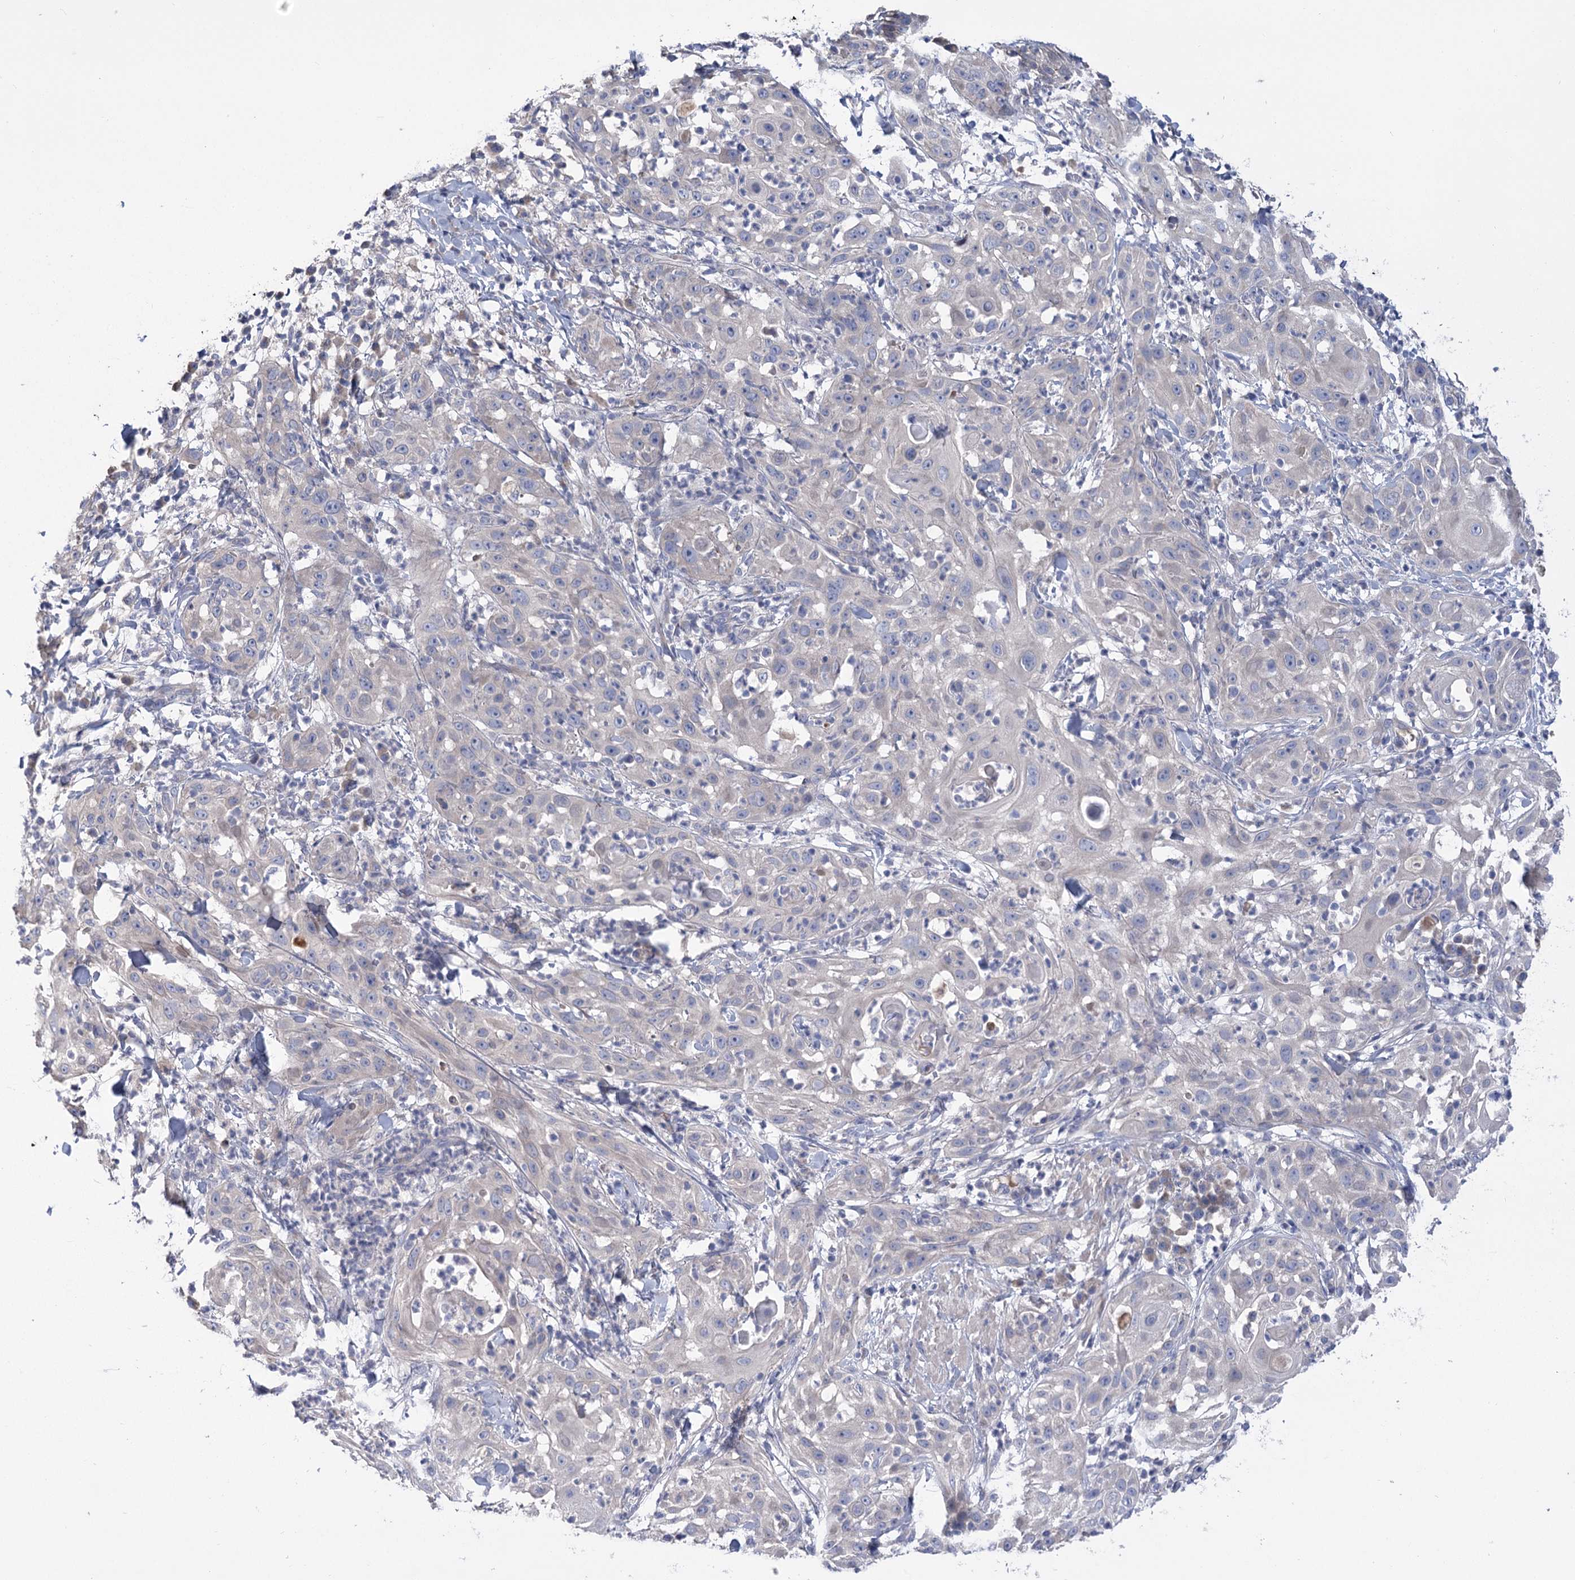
{"staining": {"intensity": "negative", "quantity": "none", "location": "none"}, "tissue": "skin cancer", "cell_type": "Tumor cells", "image_type": "cancer", "snomed": [{"axis": "morphology", "description": "Squamous cell carcinoma, NOS"}, {"axis": "topography", "description": "Skin"}], "caption": "Human squamous cell carcinoma (skin) stained for a protein using immunohistochemistry reveals no expression in tumor cells.", "gene": "PBLD", "patient": {"sex": "female", "age": 44}}